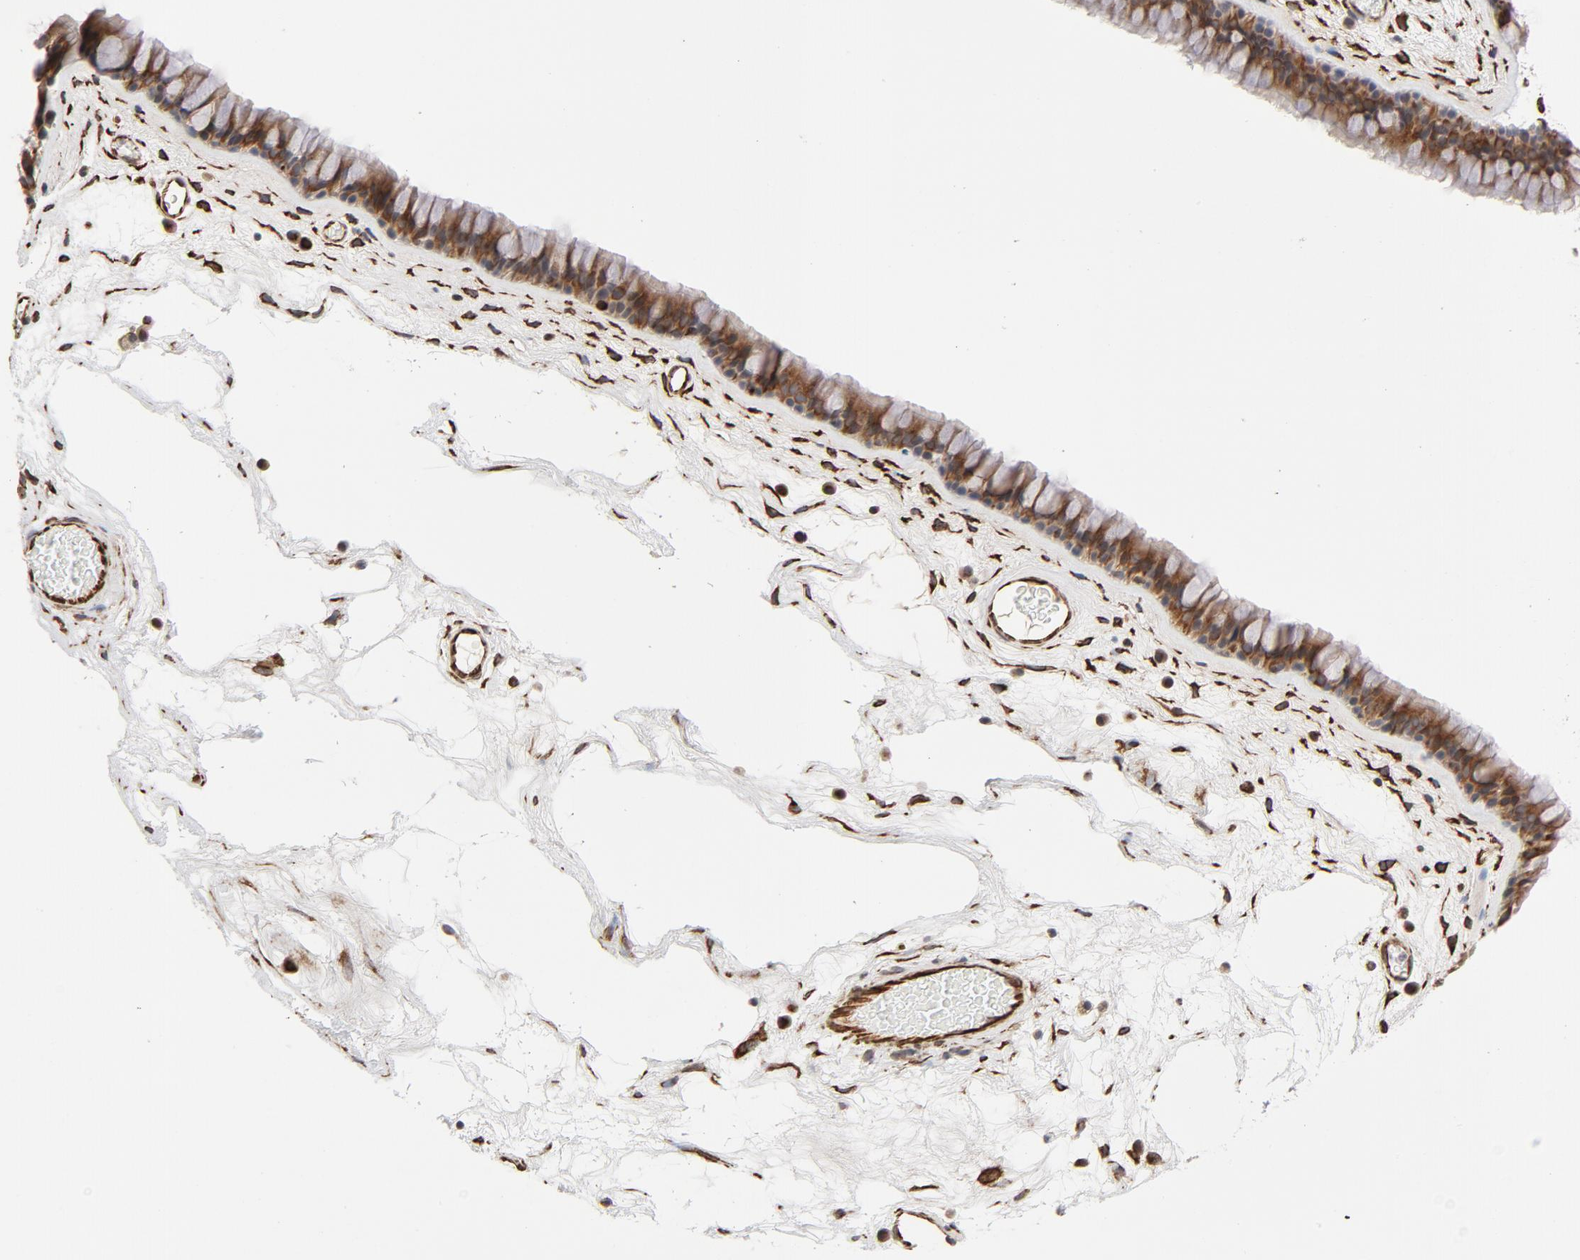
{"staining": {"intensity": "moderate", "quantity": ">75%", "location": "cytoplasmic/membranous"}, "tissue": "nasopharynx", "cell_type": "Respiratory epithelial cells", "image_type": "normal", "snomed": [{"axis": "morphology", "description": "Normal tissue, NOS"}, {"axis": "morphology", "description": "Inflammation, NOS"}, {"axis": "topography", "description": "Nasopharynx"}], "caption": "Nasopharynx stained with immunohistochemistry (IHC) exhibits moderate cytoplasmic/membranous expression in approximately >75% of respiratory epithelial cells. (Stains: DAB in brown, nuclei in blue, Microscopy: brightfield microscopy at high magnification).", "gene": "DNAAF2", "patient": {"sex": "male", "age": 48}}